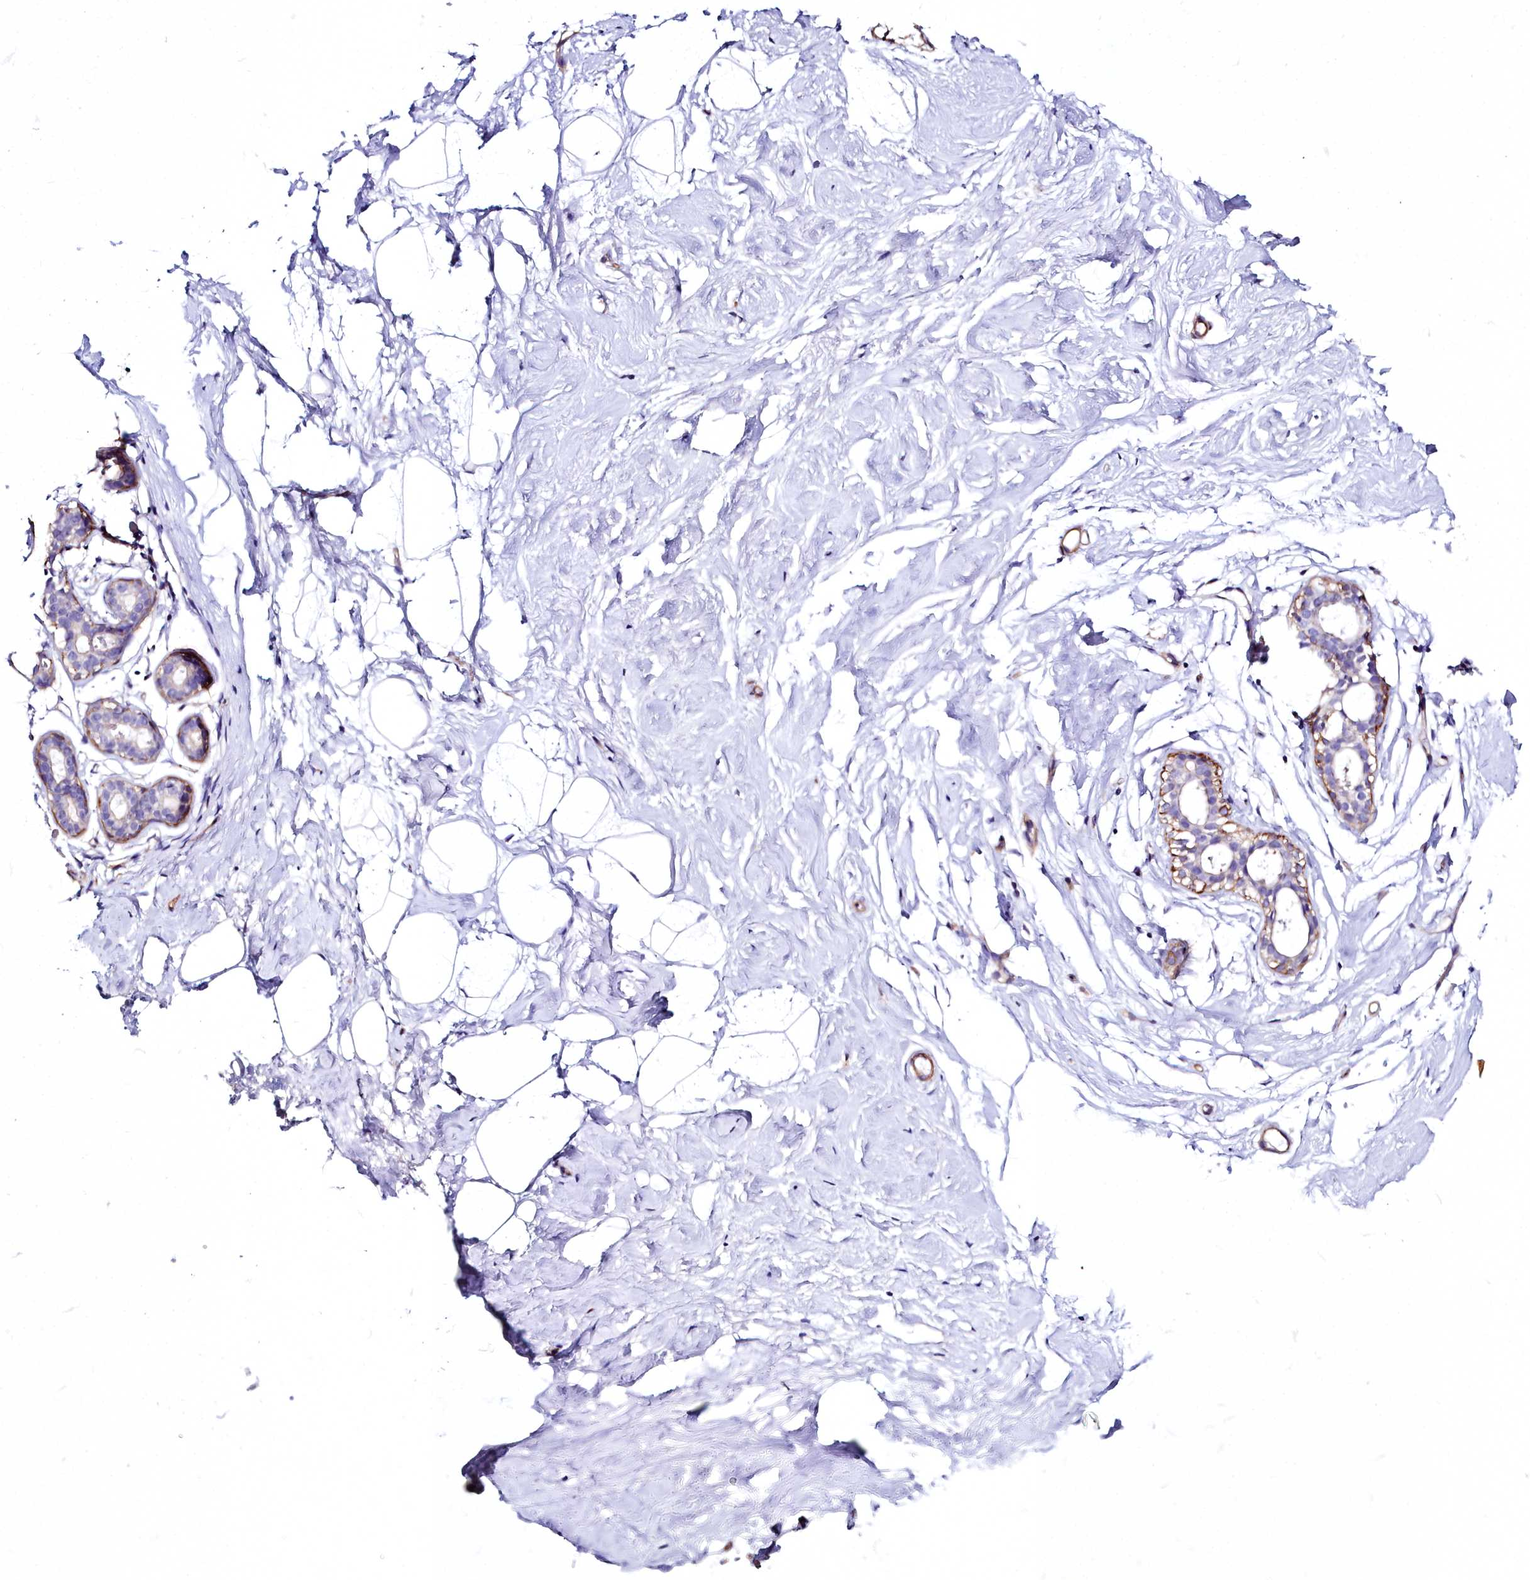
{"staining": {"intensity": "negative", "quantity": "none", "location": "none"}, "tissue": "breast", "cell_type": "Adipocytes", "image_type": "normal", "snomed": [{"axis": "morphology", "description": "Normal tissue, NOS"}, {"axis": "morphology", "description": "Adenoma, NOS"}, {"axis": "topography", "description": "Breast"}], "caption": "IHC histopathology image of unremarkable breast: breast stained with DAB exhibits no significant protein positivity in adipocytes.", "gene": "FADS3", "patient": {"sex": "female", "age": 23}}